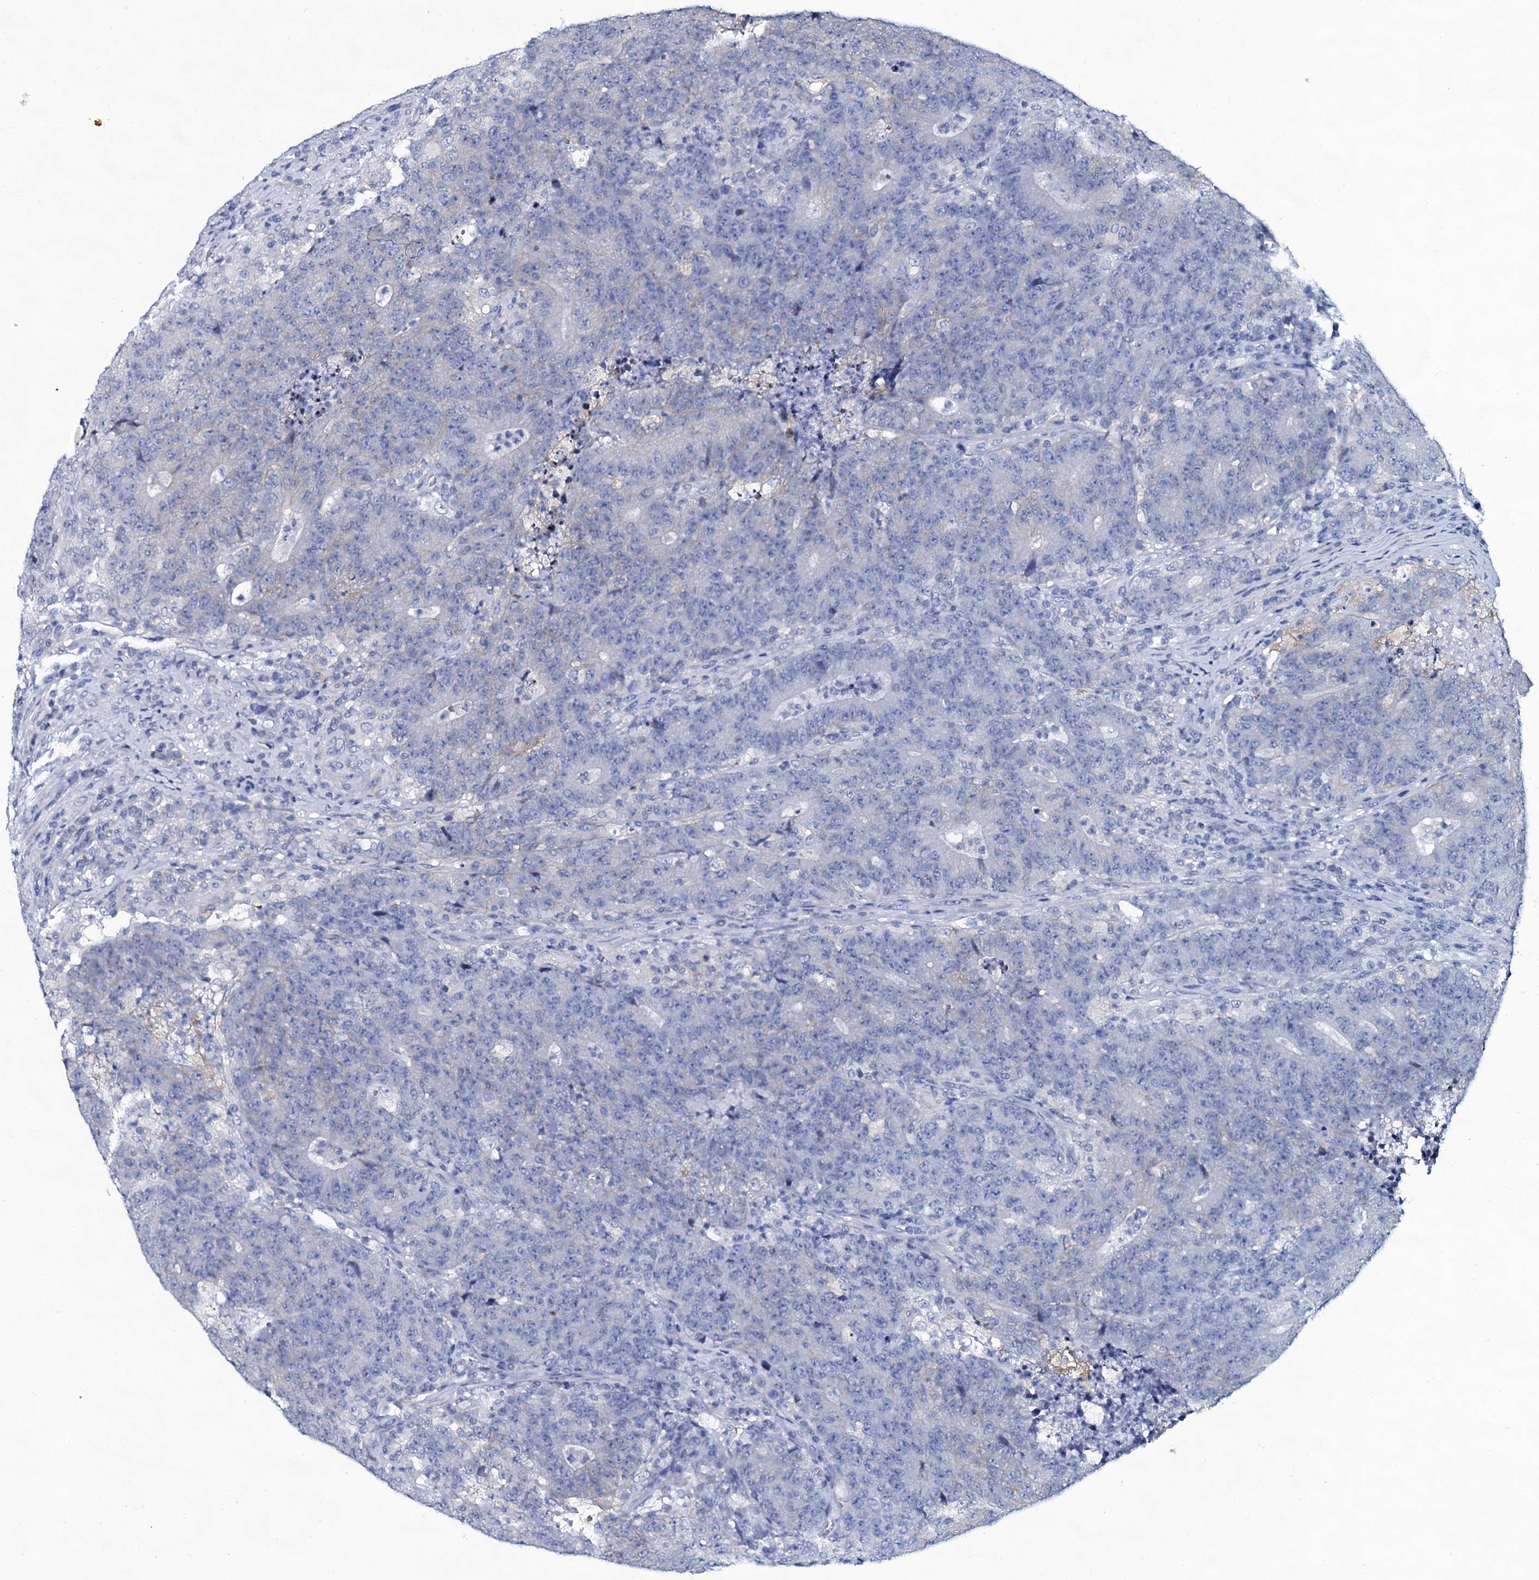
{"staining": {"intensity": "negative", "quantity": "none", "location": "none"}, "tissue": "colorectal cancer", "cell_type": "Tumor cells", "image_type": "cancer", "snomed": [{"axis": "morphology", "description": "Adenocarcinoma, NOS"}, {"axis": "topography", "description": "Colon"}], "caption": "High magnification brightfield microscopy of adenocarcinoma (colorectal) stained with DAB (3,3'-diaminobenzidine) (brown) and counterstained with hematoxylin (blue): tumor cells show no significant expression.", "gene": "SLC4A7", "patient": {"sex": "female", "age": 75}}